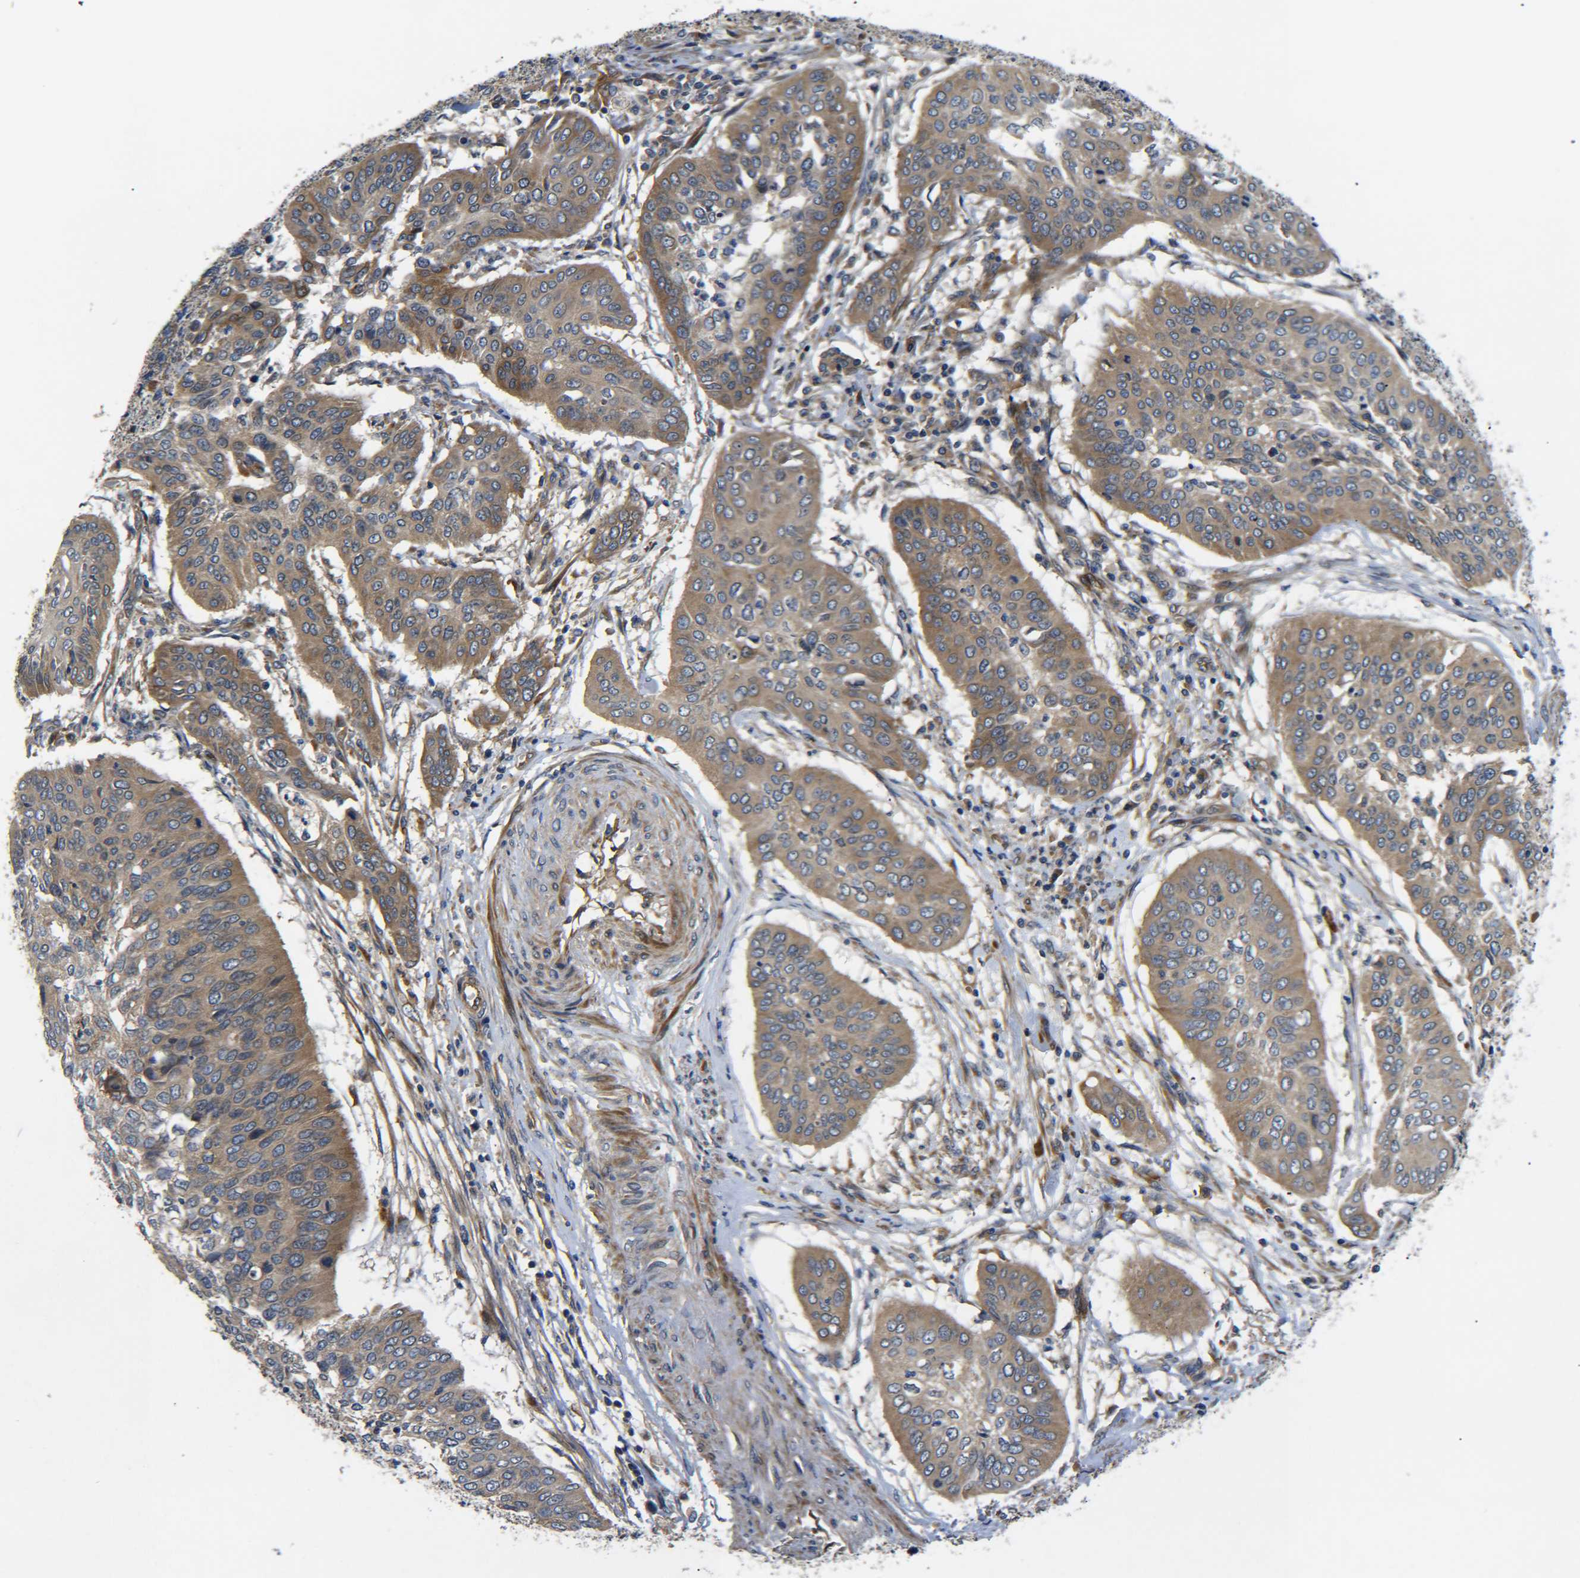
{"staining": {"intensity": "moderate", "quantity": ">75%", "location": "cytoplasmic/membranous"}, "tissue": "cervical cancer", "cell_type": "Tumor cells", "image_type": "cancer", "snomed": [{"axis": "morphology", "description": "Normal tissue, NOS"}, {"axis": "morphology", "description": "Squamous cell carcinoma, NOS"}, {"axis": "topography", "description": "Cervix"}], "caption": "Protein positivity by IHC displays moderate cytoplasmic/membranous expression in approximately >75% of tumor cells in cervical squamous cell carcinoma.", "gene": "LRCH3", "patient": {"sex": "female", "age": 39}}